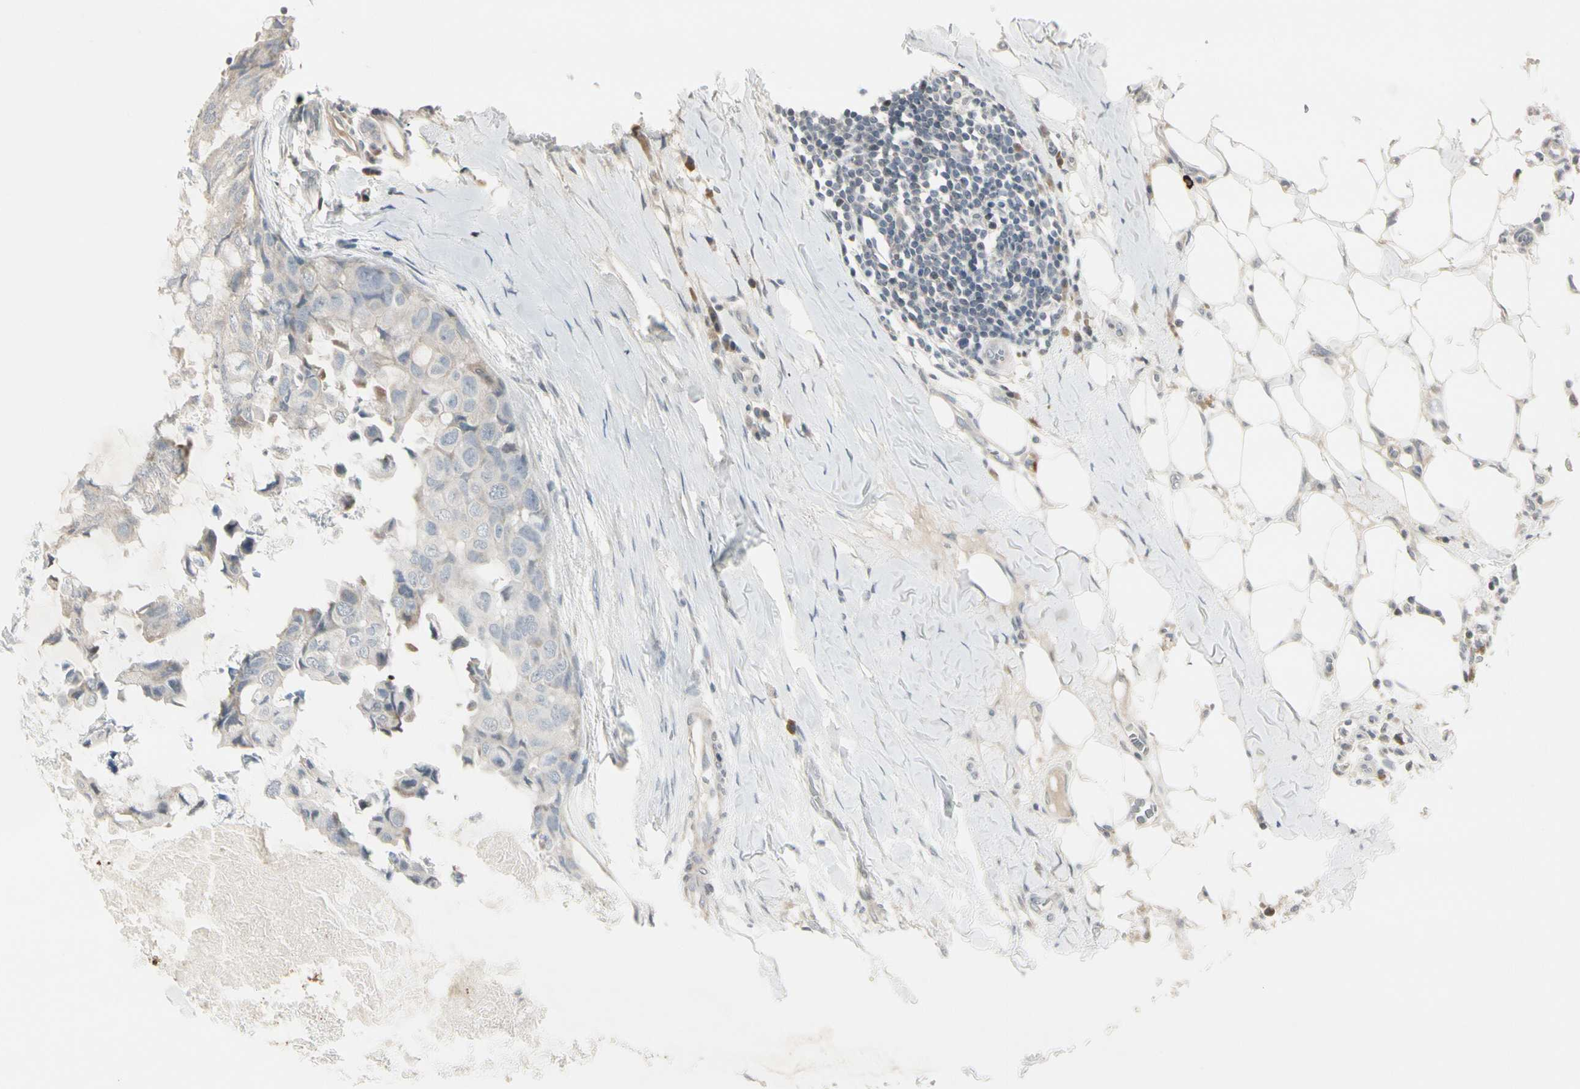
{"staining": {"intensity": "negative", "quantity": "none", "location": "none"}, "tissue": "breast cancer", "cell_type": "Tumor cells", "image_type": "cancer", "snomed": [{"axis": "morphology", "description": "Duct carcinoma"}, {"axis": "topography", "description": "Breast"}], "caption": "Immunohistochemistry (IHC) of invasive ductal carcinoma (breast) exhibits no positivity in tumor cells.", "gene": "DMPK", "patient": {"sex": "female", "age": 40}}